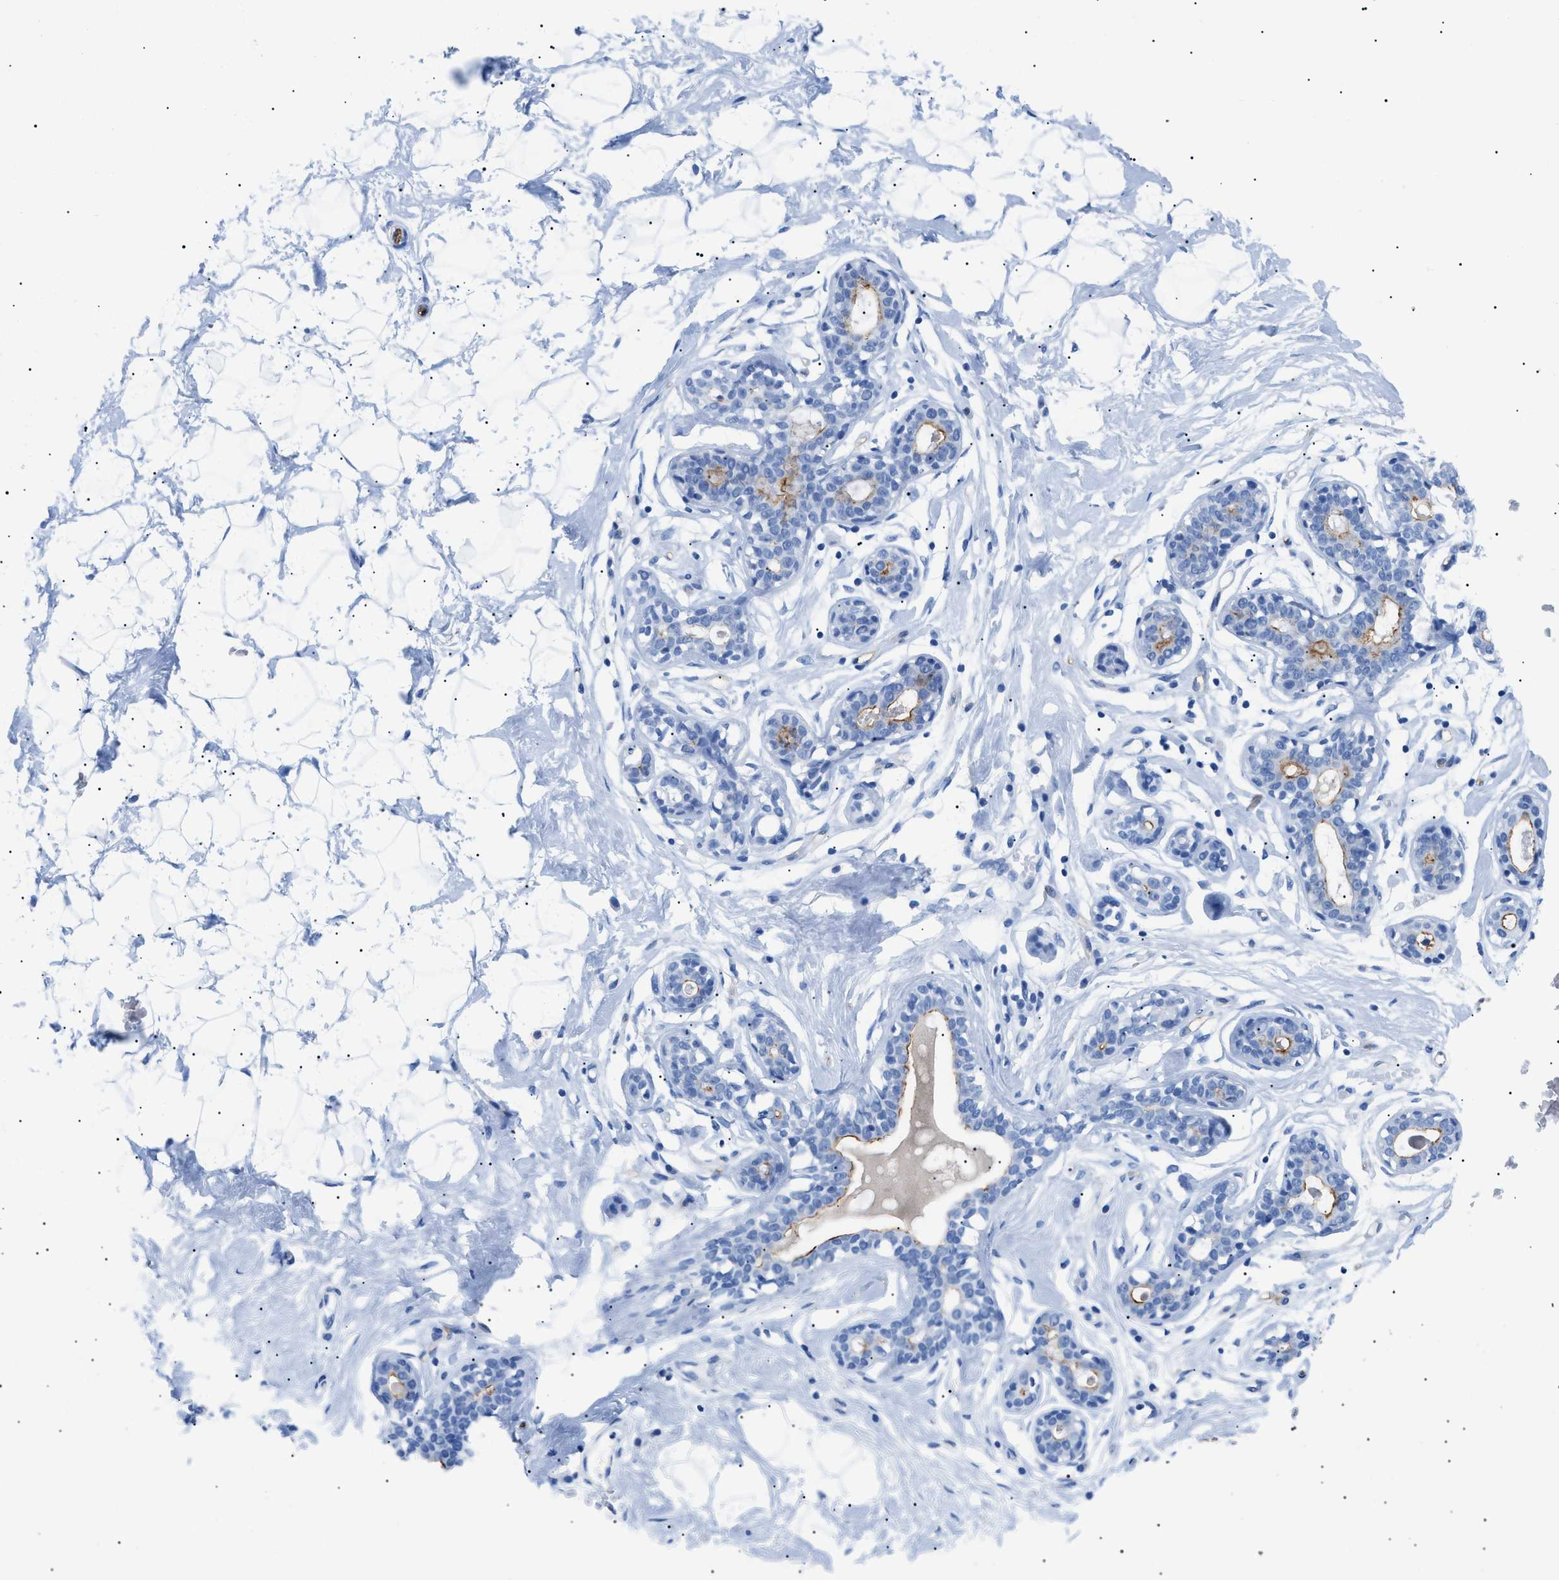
{"staining": {"intensity": "negative", "quantity": "none", "location": "none"}, "tissue": "breast", "cell_type": "Adipocytes", "image_type": "normal", "snomed": [{"axis": "morphology", "description": "Normal tissue, NOS"}, {"axis": "topography", "description": "Breast"}], "caption": "Immunohistochemistry image of benign breast: human breast stained with DAB demonstrates no significant protein expression in adipocytes. (Brightfield microscopy of DAB (3,3'-diaminobenzidine) immunohistochemistry (IHC) at high magnification).", "gene": "PODXL", "patient": {"sex": "female", "age": 23}}